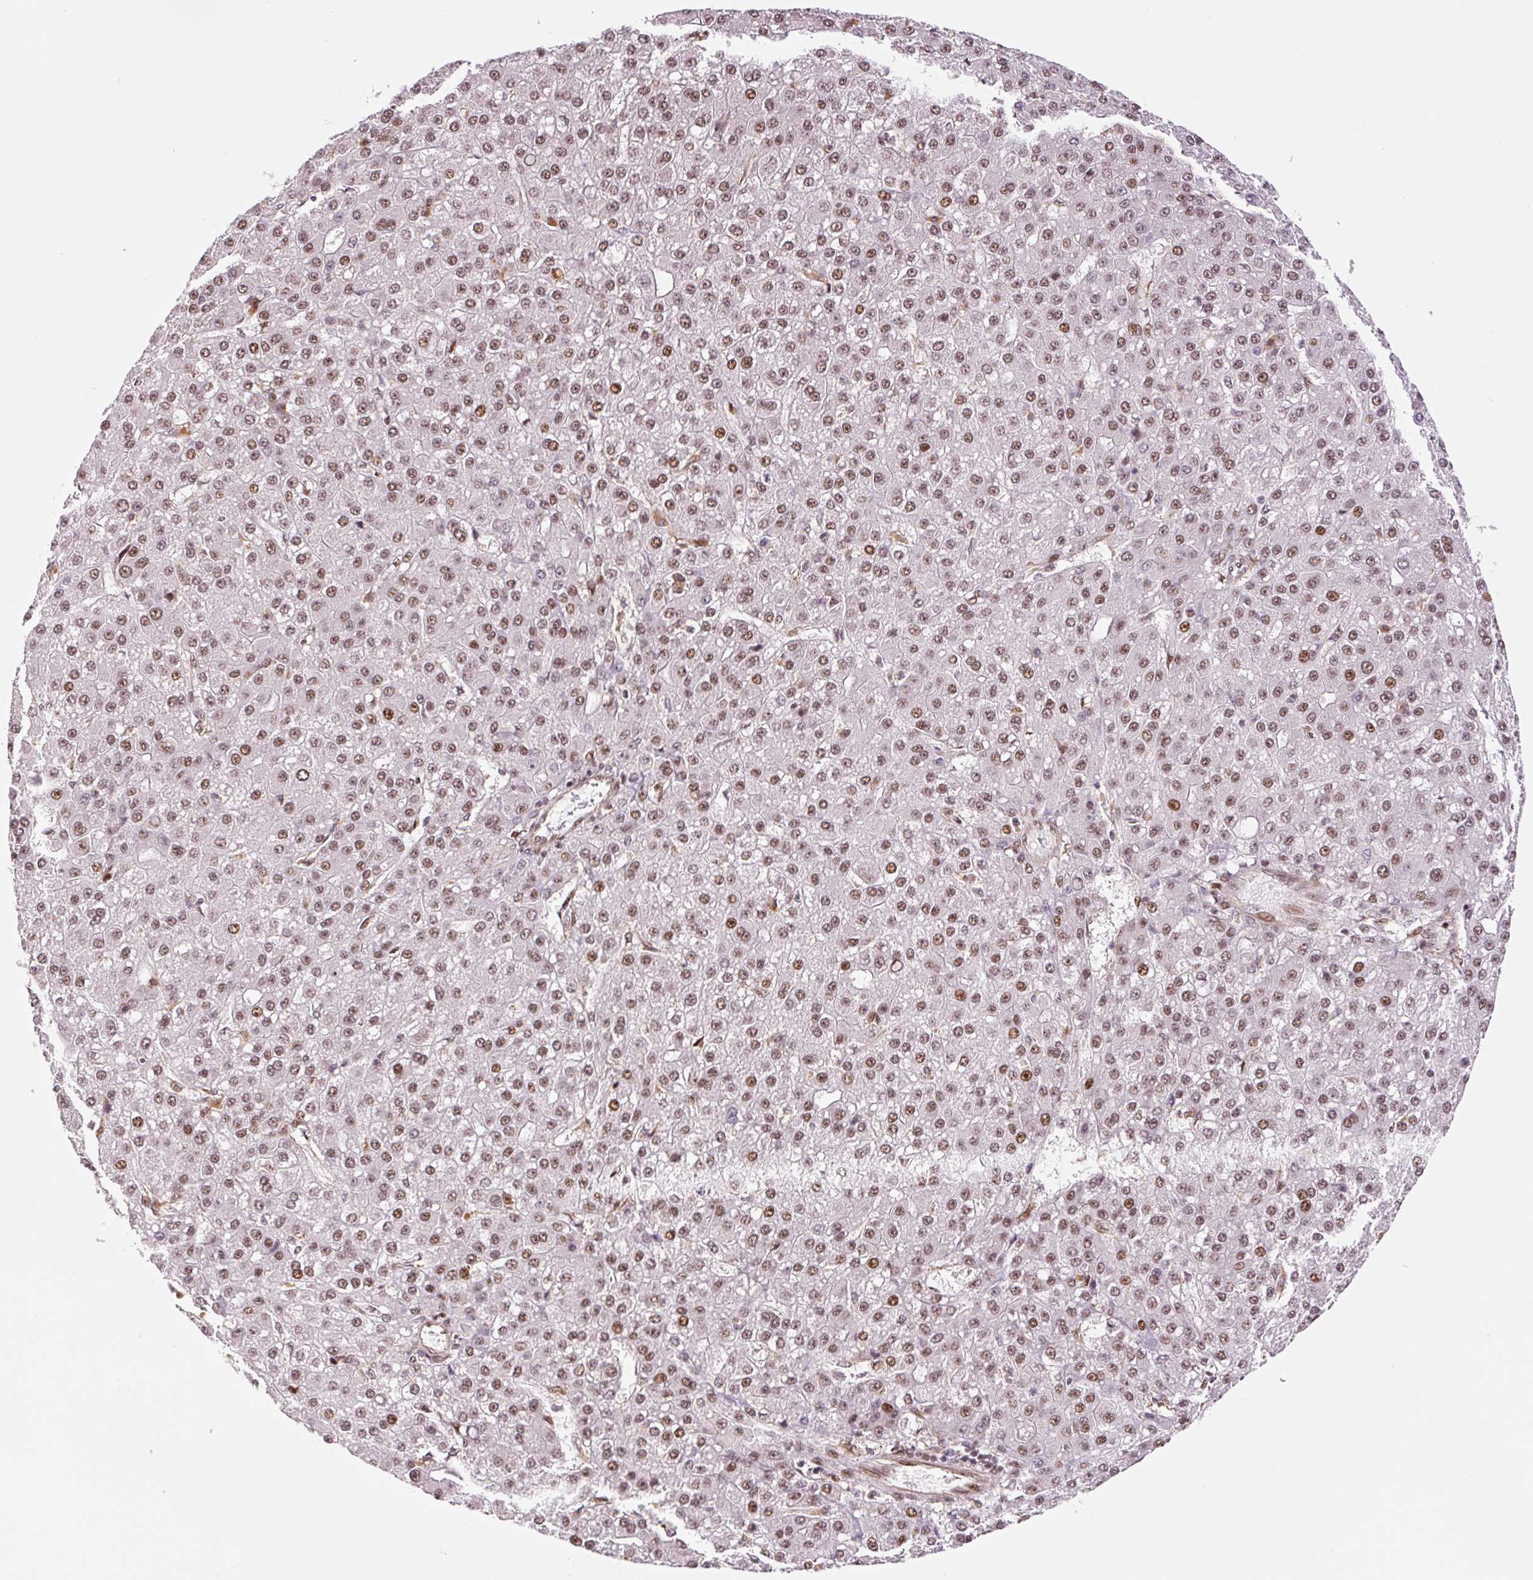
{"staining": {"intensity": "moderate", "quantity": ">75%", "location": "nuclear"}, "tissue": "liver cancer", "cell_type": "Tumor cells", "image_type": "cancer", "snomed": [{"axis": "morphology", "description": "Carcinoma, Hepatocellular, NOS"}, {"axis": "topography", "description": "Liver"}], "caption": "This photomicrograph exhibits IHC staining of human liver cancer (hepatocellular carcinoma), with medium moderate nuclear staining in about >75% of tumor cells.", "gene": "INTS8", "patient": {"sex": "male", "age": 67}}